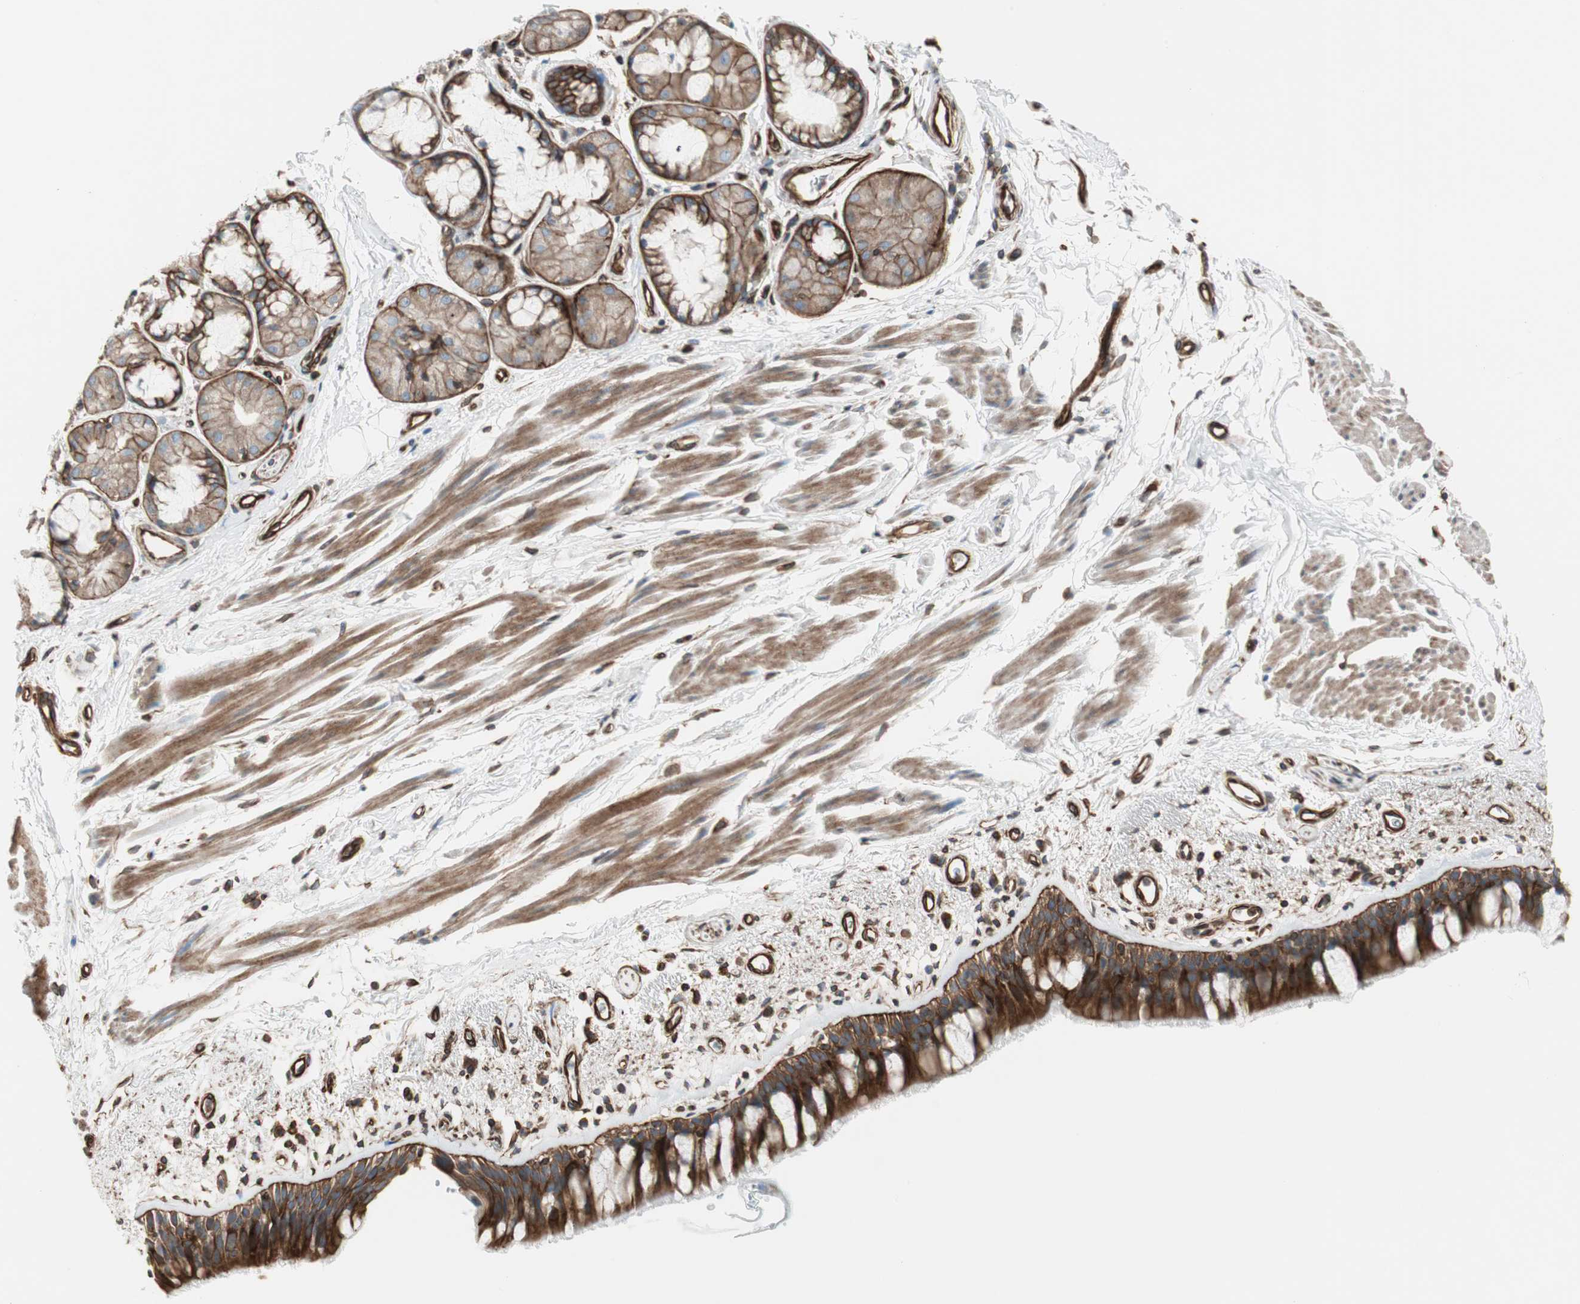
{"staining": {"intensity": "strong", "quantity": ">75%", "location": "cytoplasmic/membranous"}, "tissue": "bronchus", "cell_type": "Respiratory epithelial cells", "image_type": "normal", "snomed": [{"axis": "morphology", "description": "Normal tissue, NOS"}, {"axis": "morphology", "description": "Adenocarcinoma, NOS"}, {"axis": "topography", "description": "Bronchus"}, {"axis": "topography", "description": "Lung"}], "caption": "IHC photomicrograph of benign bronchus: bronchus stained using immunohistochemistry demonstrates high levels of strong protein expression localized specifically in the cytoplasmic/membranous of respiratory epithelial cells, appearing as a cytoplasmic/membranous brown color.", "gene": "TCTA", "patient": {"sex": "female", "age": 54}}